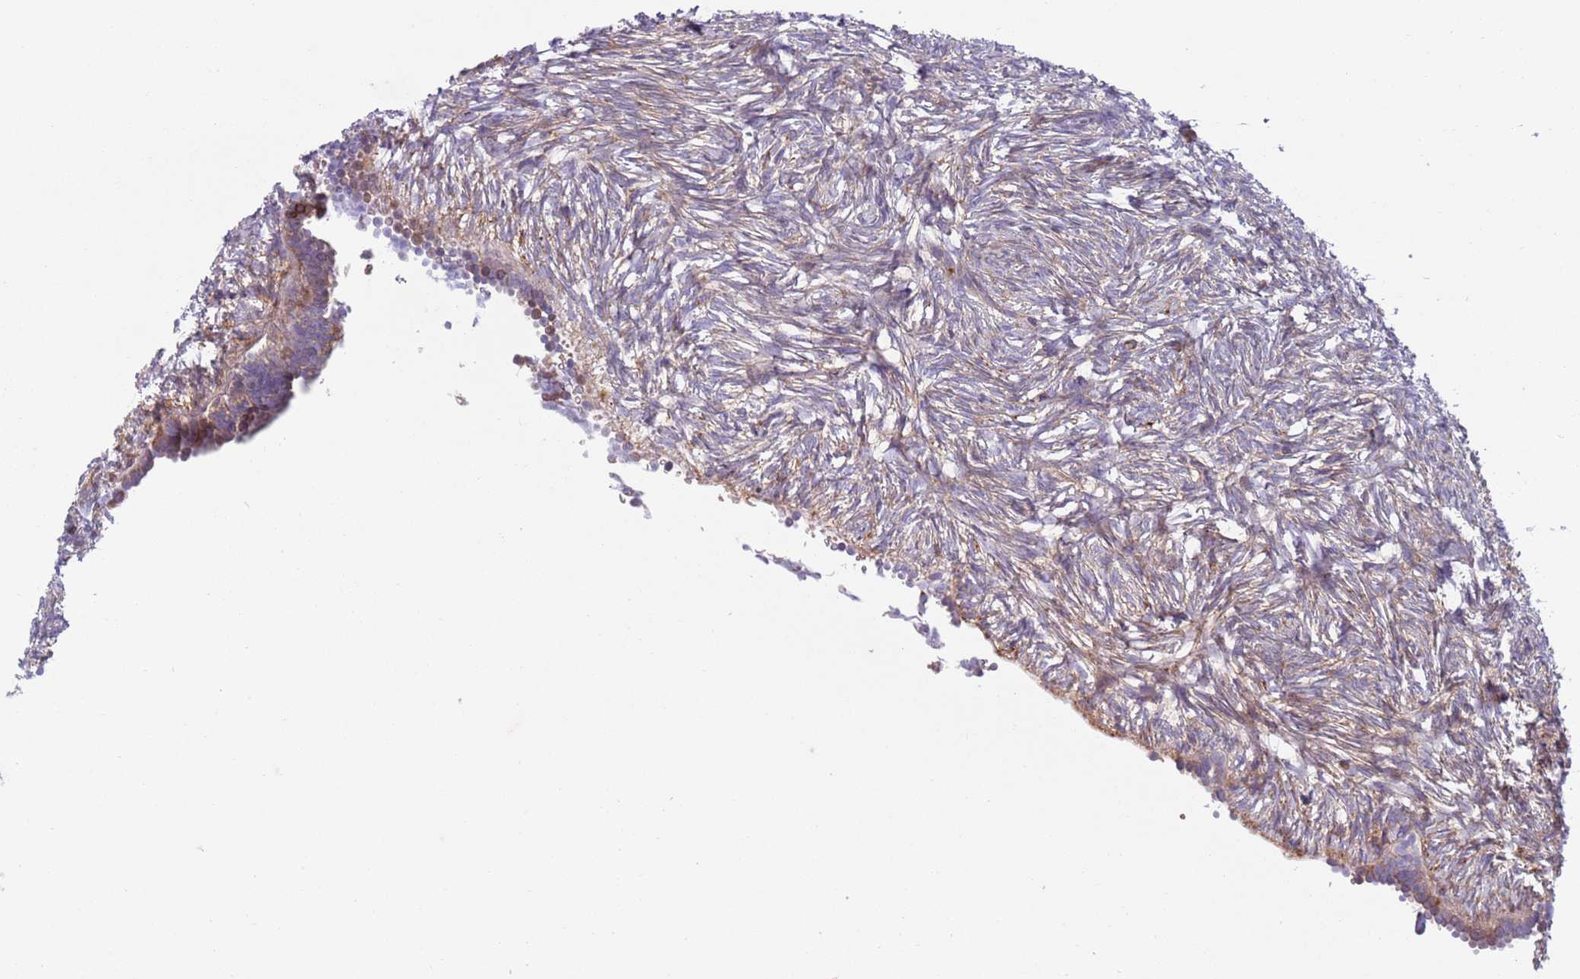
{"staining": {"intensity": "moderate", "quantity": "<25%", "location": "cytoplasmic/membranous"}, "tissue": "ovary", "cell_type": "Ovarian stroma cells", "image_type": "normal", "snomed": [{"axis": "morphology", "description": "Normal tissue, NOS"}, {"axis": "topography", "description": "Ovary"}], "caption": "This is a photomicrograph of IHC staining of unremarkable ovary, which shows moderate positivity in the cytoplasmic/membranous of ovarian stroma cells.", "gene": "ZMYM5", "patient": {"sex": "female", "age": 51}}